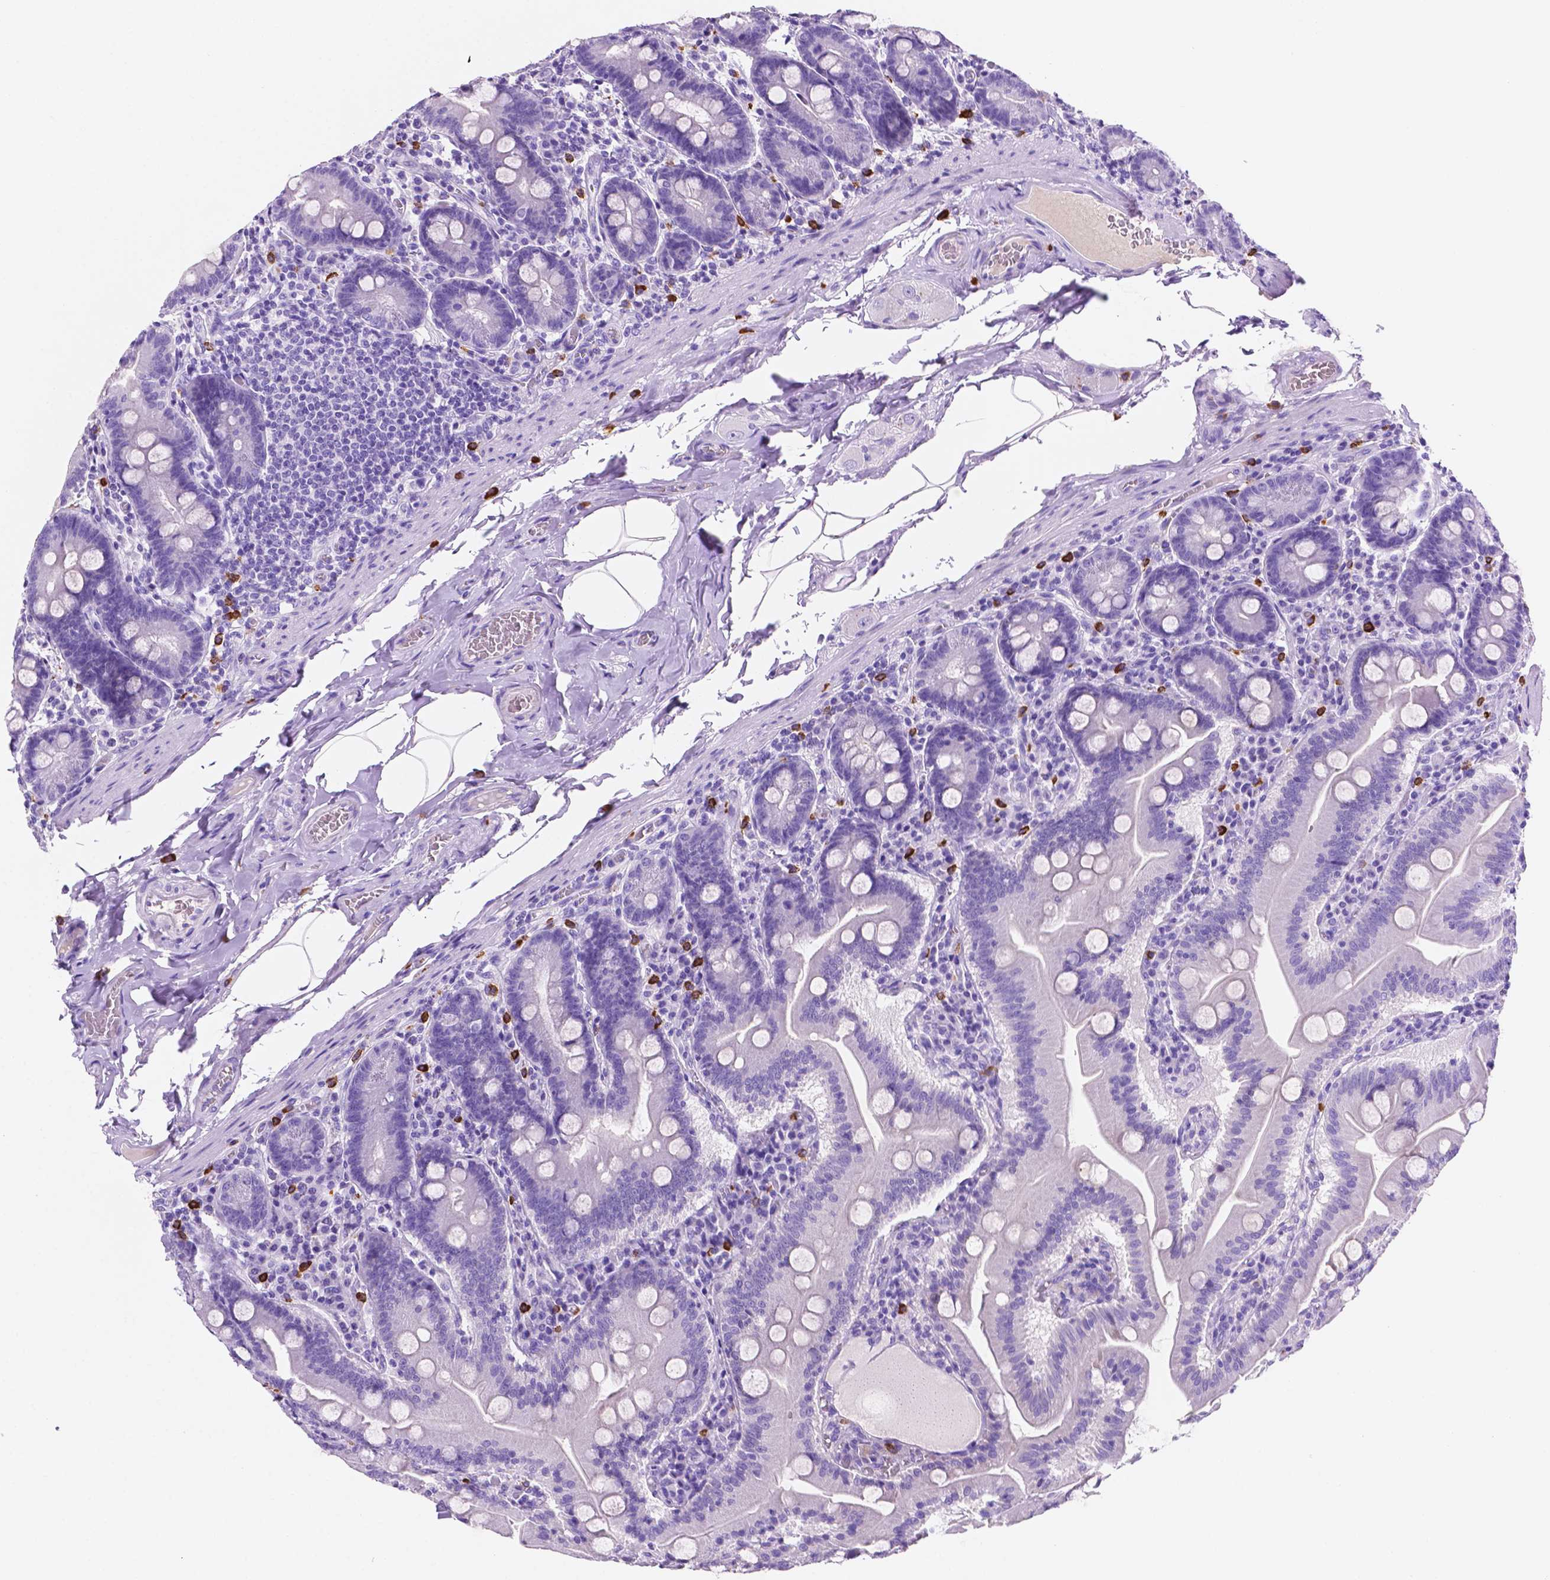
{"staining": {"intensity": "negative", "quantity": "none", "location": "none"}, "tissue": "small intestine", "cell_type": "Glandular cells", "image_type": "normal", "snomed": [{"axis": "morphology", "description": "Normal tissue, NOS"}, {"axis": "topography", "description": "Small intestine"}], "caption": "IHC micrograph of normal human small intestine stained for a protein (brown), which shows no staining in glandular cells.", "gene": "FOXB2", "patient": {"sex": "male", "age": 37}}